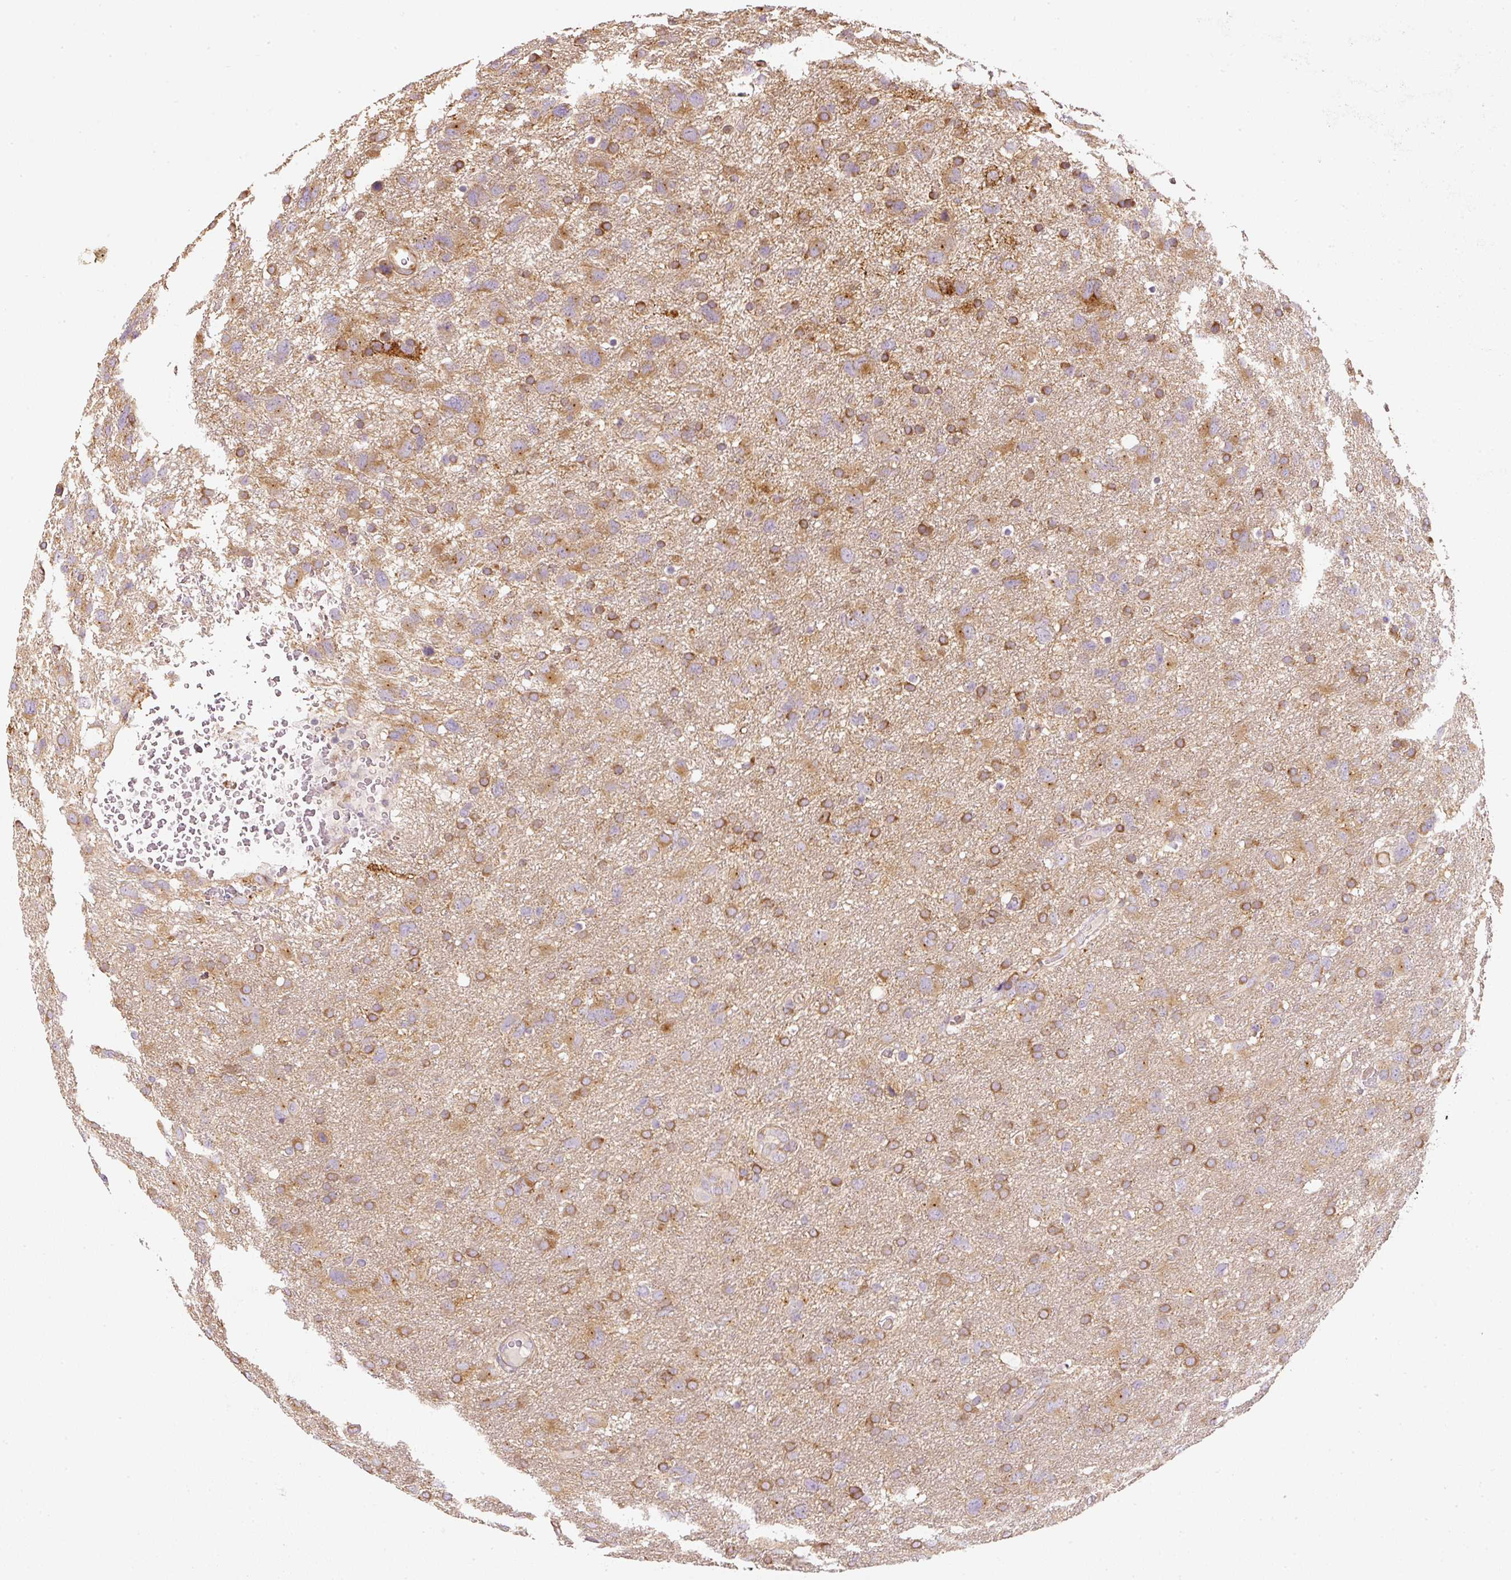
{"staining": {"intensity": "moderate", "quantity": ">75%", "location": "cytoplasmic/membranous"}, "tissue": "glioma", "cell_type": "Tumor cells", "image_type": "cancer", "snomed": [{"axis": "morphology", "description": "Glioma, malignant, High grade"}, {"axis": "topography", "description": "Brain"}], "caption": "A histopathology image of malignant glioma (high-grade) stained for a protein demonstrates moderate cytoplasmic/membranous brown staining in tumor cells.", "gene": "RNF167", "patient": {"sex": "male", "age": 61}}